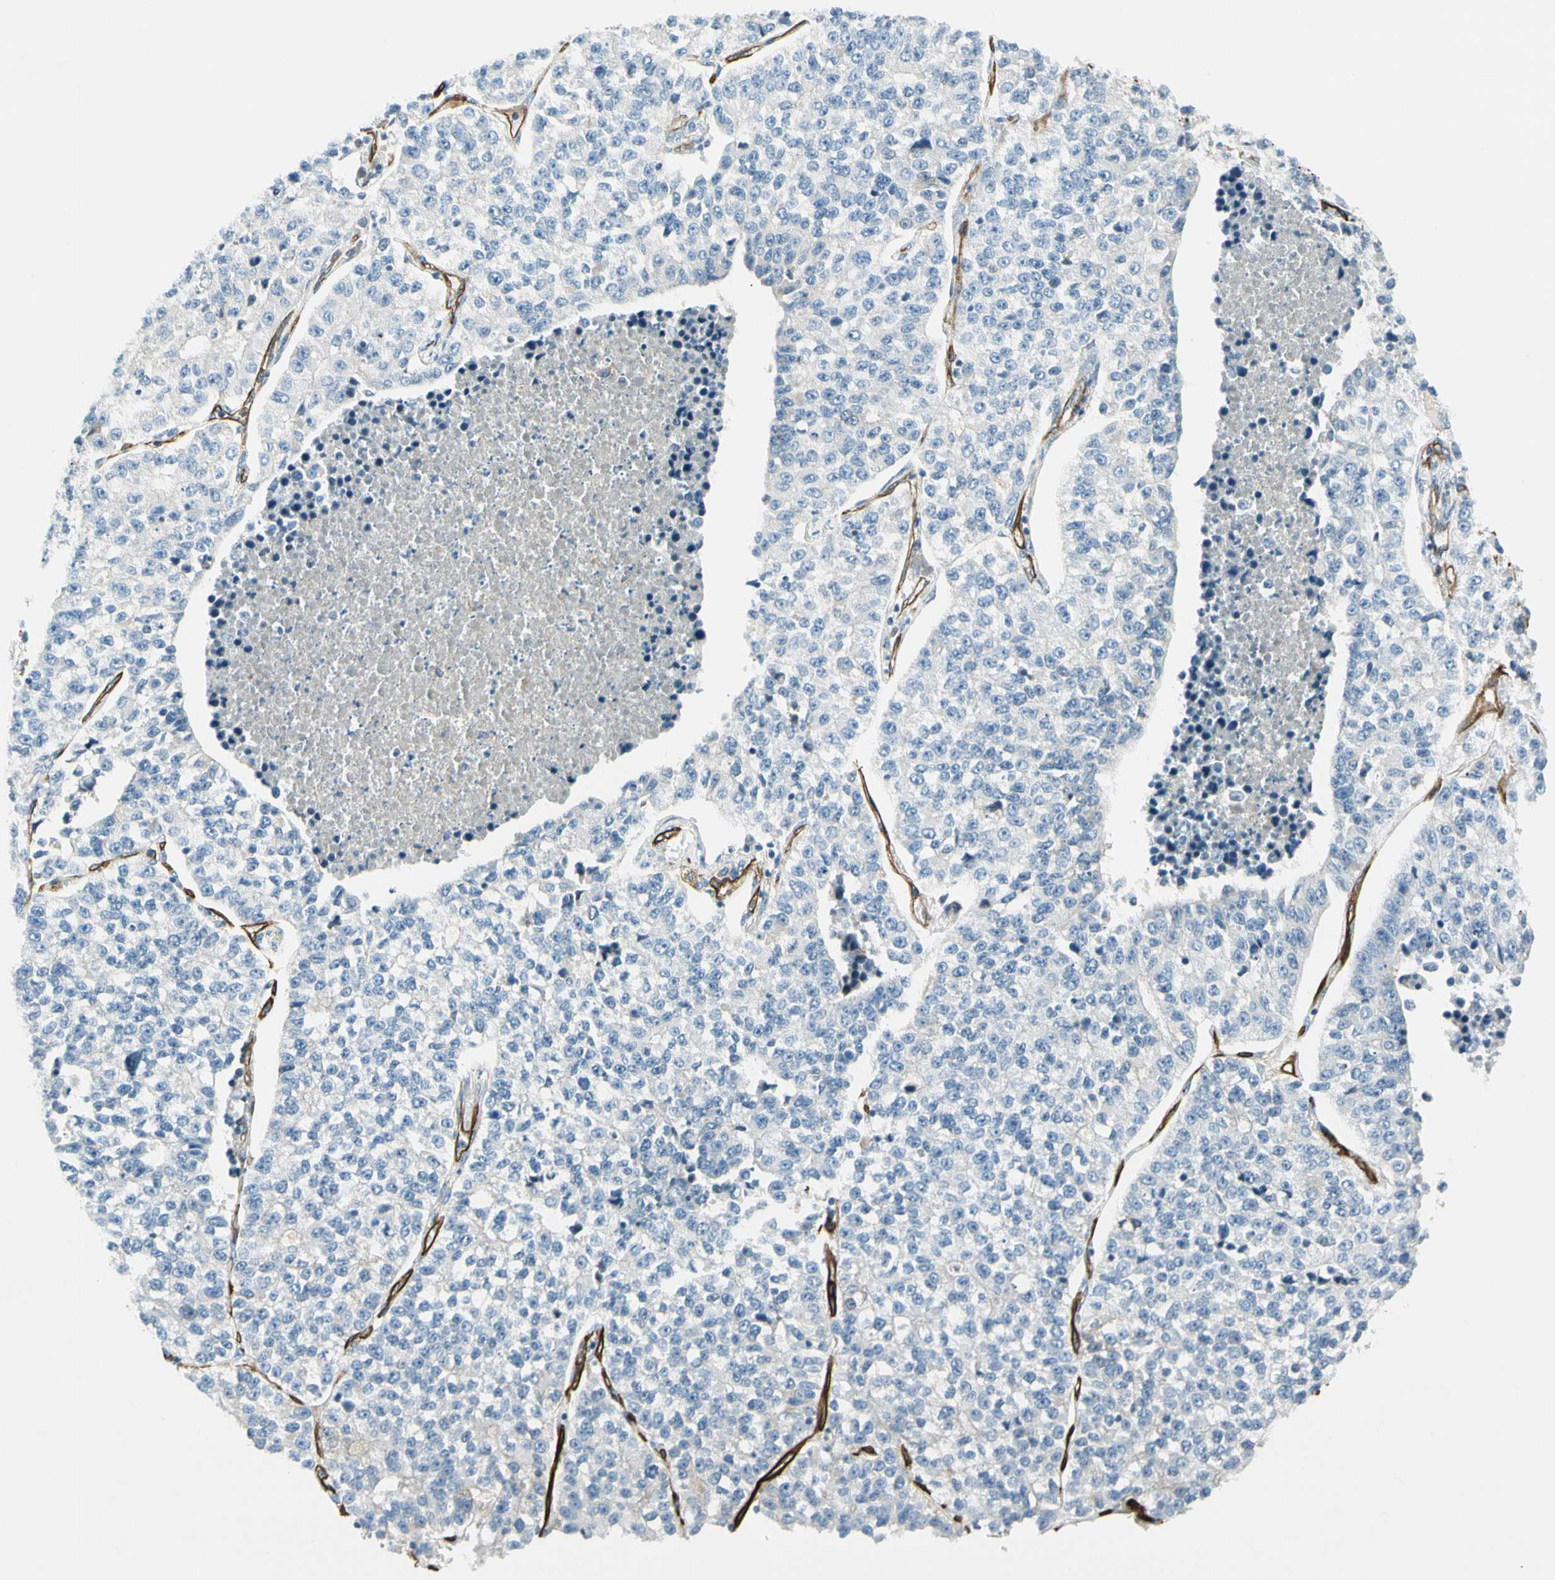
{"staining": {"intensity": "negative", "quantity": "none", "location": "none"}, "tissue": "lung cancer", "cell_type": "Tumor cells", "image_type": "cancer", "snomed": [{"axis": "morphology", "description": "Adenocarcinoma, NOS"}, {"axis": "topography", "description": "Lung"}], "caption": "Human lung adenocarcinoma stained for a protein using immunohistochemistry exhibits no expression in tumor cells.", "gene": "CD93", "patient": {"sex": "male", "age": 49}}